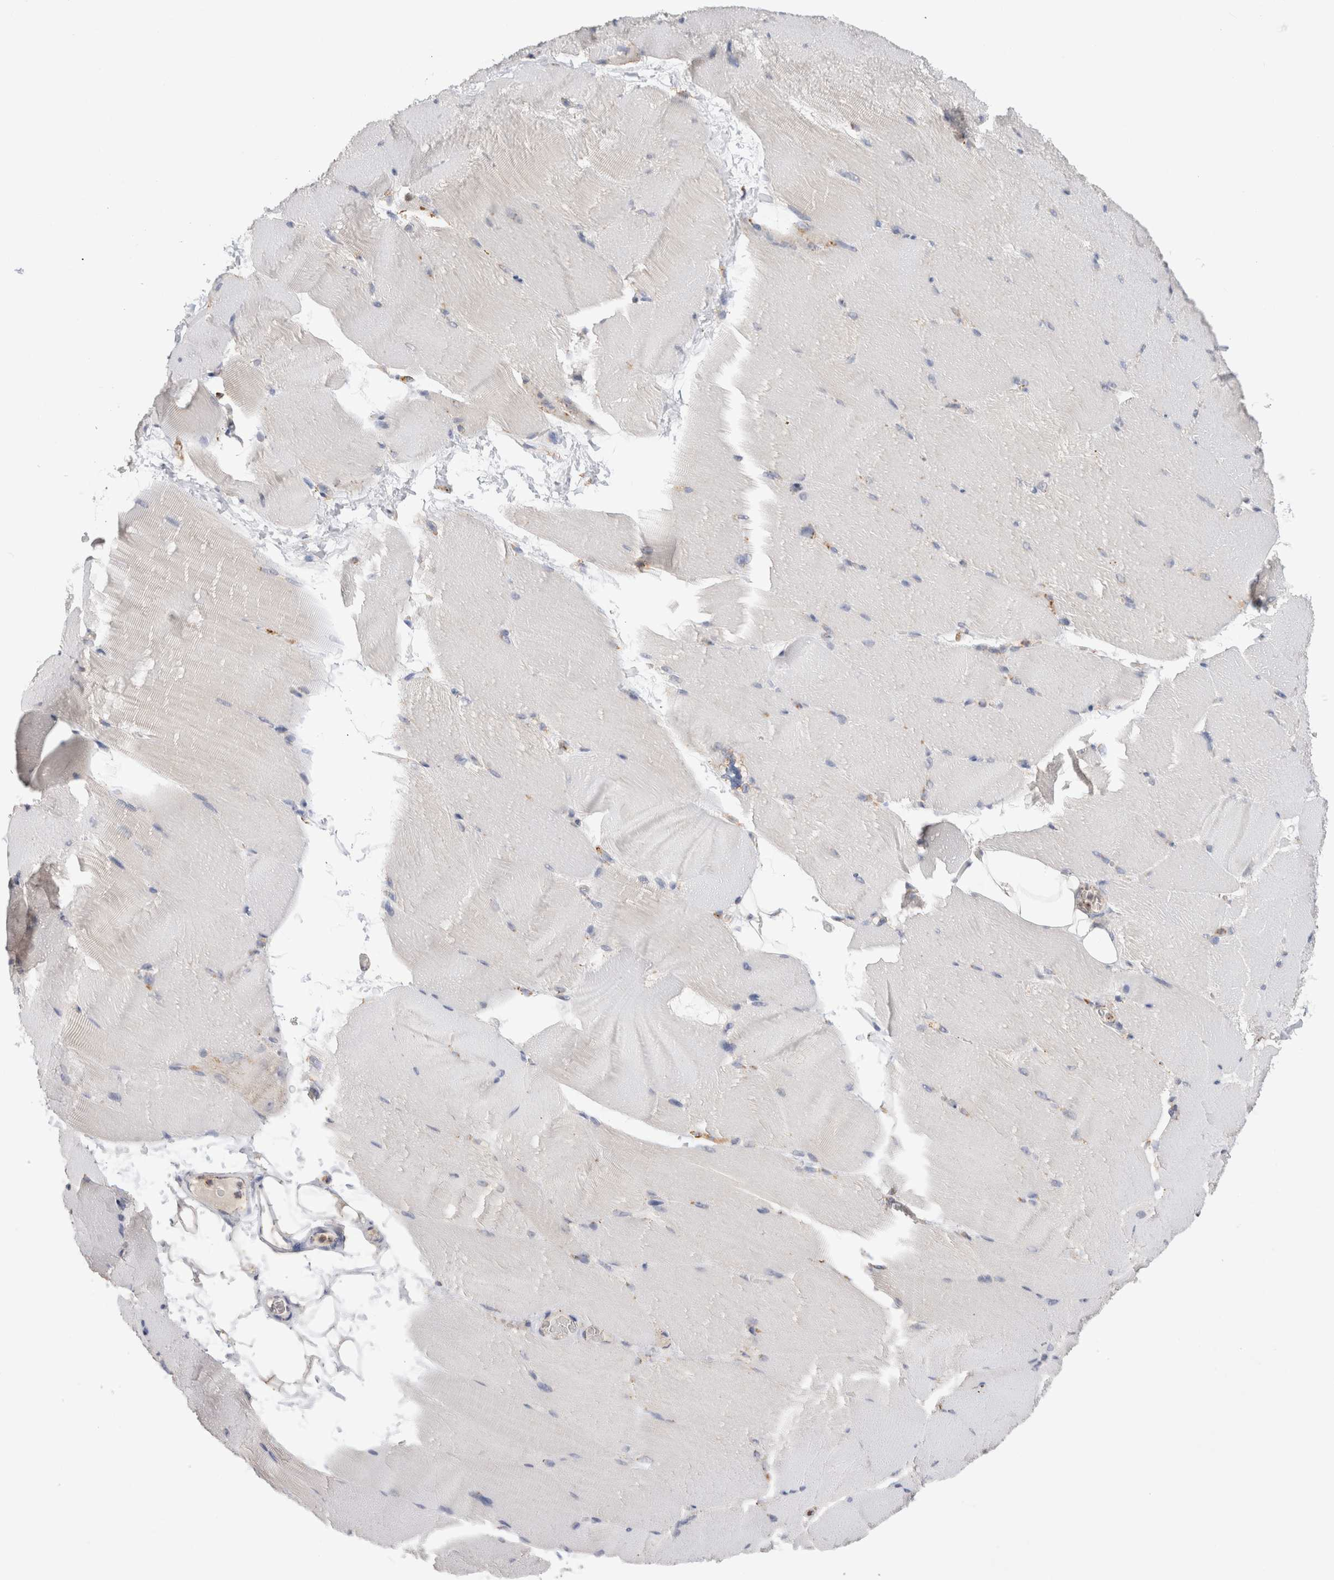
{"staining": {"intensity": "weak", "quantity": "25%-75%", "location": "cytoplasmic/membranous"}, "tissue": "skeletal muscle", "cell_type": "Myocytes", "image_type": "normal", "snomed": [{"axis": "morphology", "description": "Normal tissue, NOS"}, {"axis": "topography", "description": "Skeletal muscle"}, {"axis": "topography", "description": "Parathyroid gland"}], "caption": "A histopathology image of skeletal muscle stained for a protein exhibits weak cytoplasmic/membranous brown staining in myocytes. The protein is shown in brown color, while the nuclei are stained blue.", "gene": "GNS", "patient": {"sex": "female", "age": 37}}